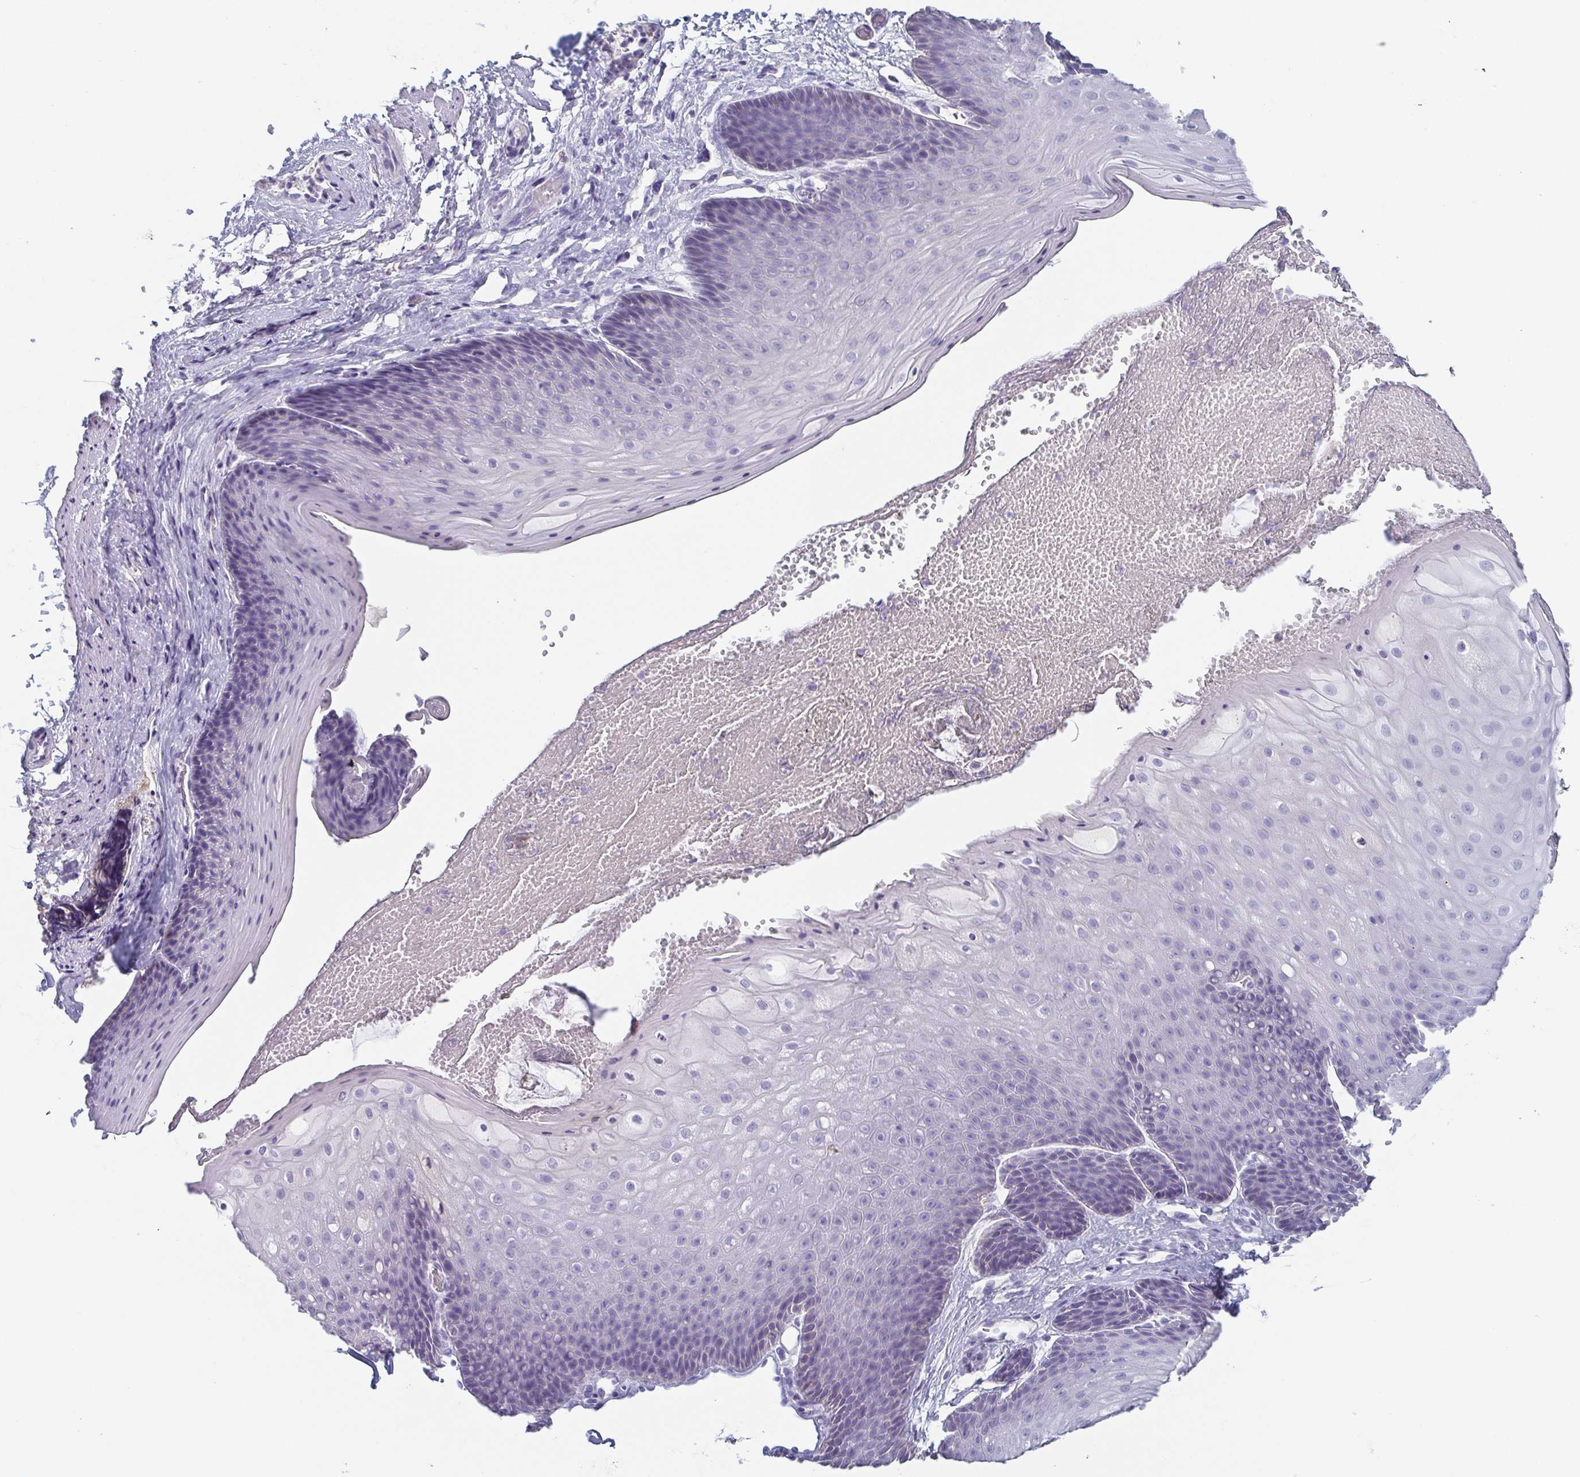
{"staining": {"intensity": "negative", "quantity": "none", "location": "none"}, "tissue": "skin", "cell_type": "Epidermal cells", "image_type": "normal", "snomed": [{"axis": "morphology", "description": "Normal tissue, NOS"}, {"axis": "topography", "description": "Anal"}], "caption": "High power microscopy histopathology image of an immunohistochemistry (IHC) image of unremarkable skin, revealing no significant positivity in epidermal cells. Nuclei are stained in blue.", "gene": "ITLN1", "patient": {"sex": "male", "age": 53}}